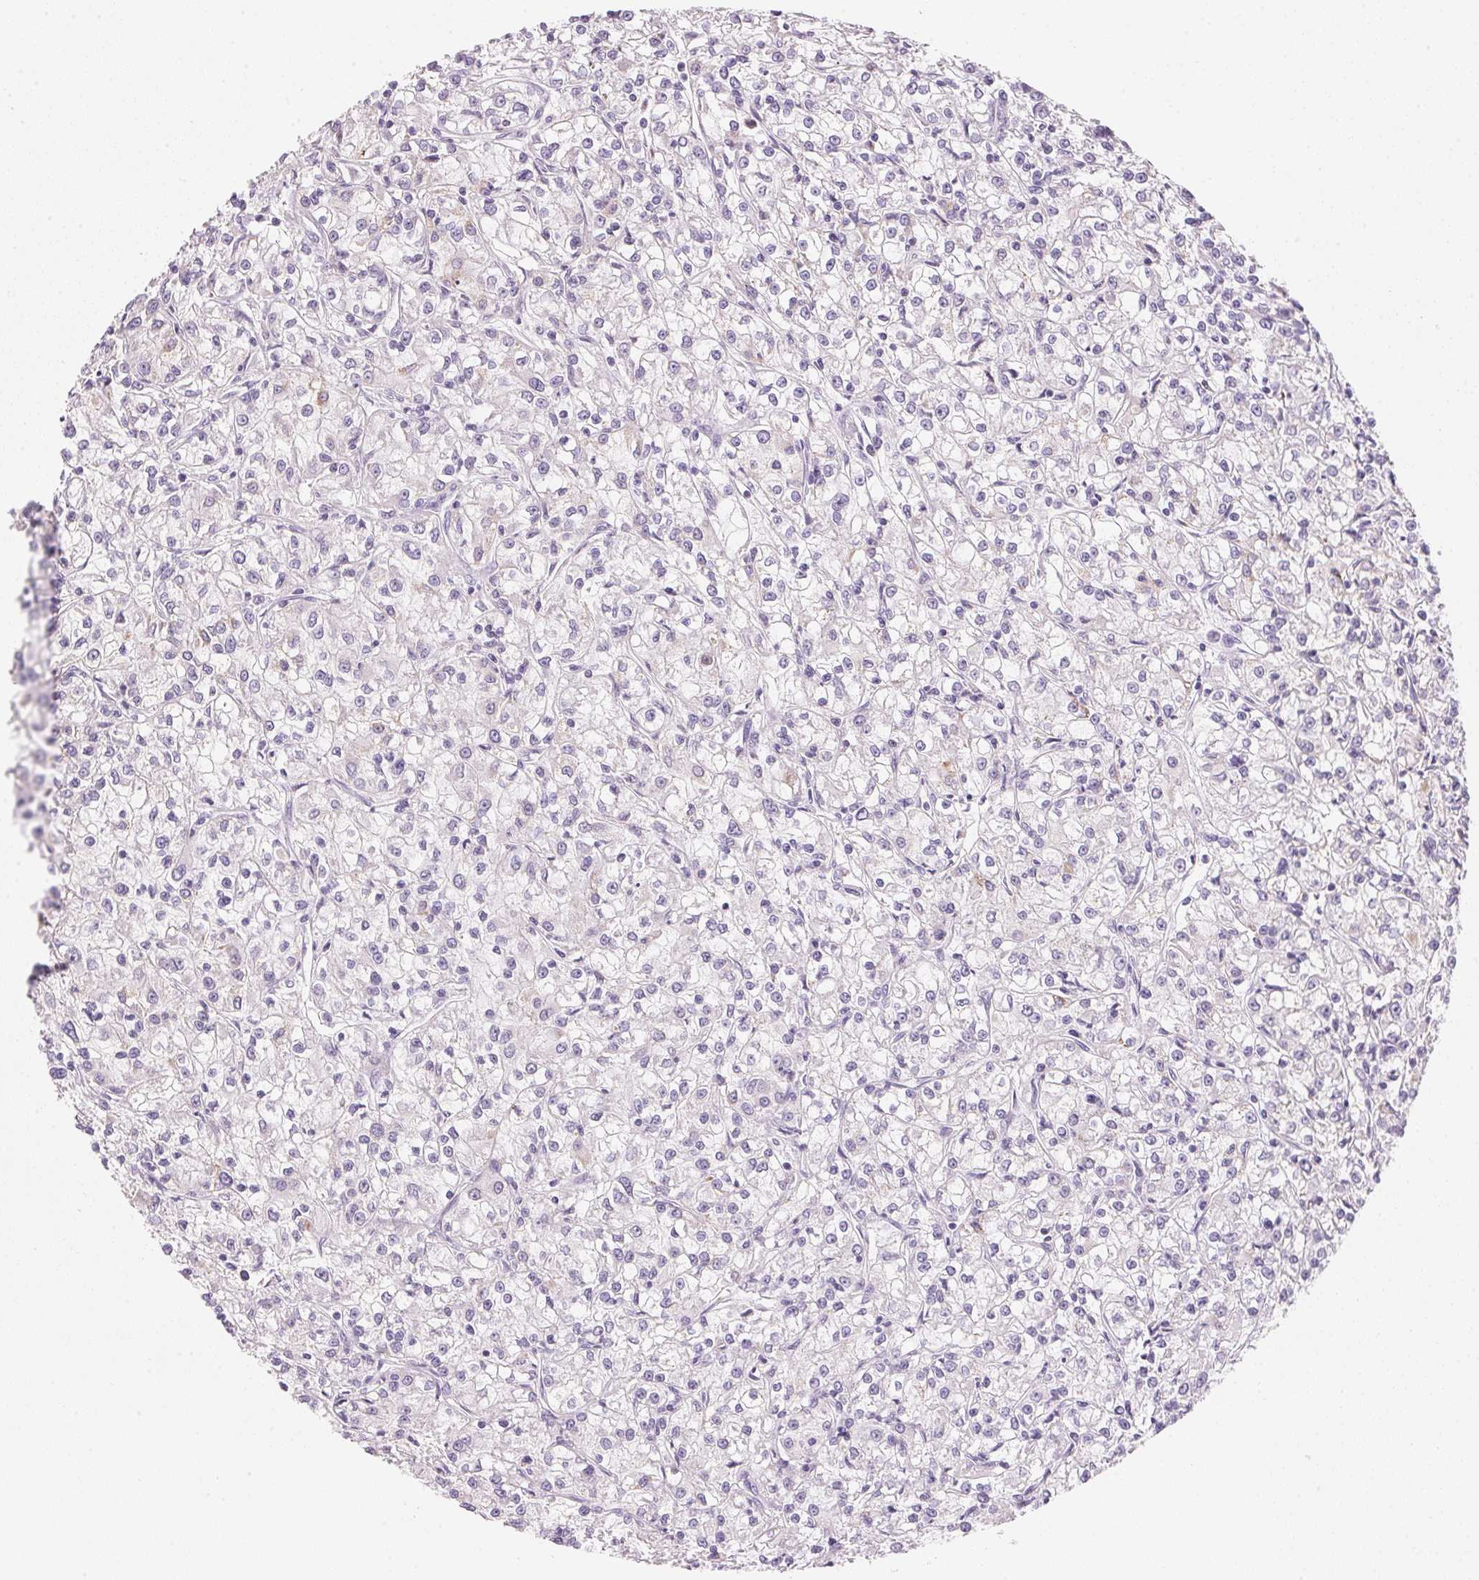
{"staining": {"intensity": "negative", "quantity": "none", "location": "none"}, "tissue": "renal cancer", "cell_type": "Tumor cells", "image_type": "cancer", "snomed": [{"axis": "morphology", "description": "Adenocarcinoma, NOS"}, {"axis": "topography", "description": "Kidney"}], "caption": "Immunohistochemistry of human renal cancer (adenocarcinoma) exhibits no staining in tumor cells.", "gene": "CYP11B1", "patient": {"sex": "female", "age": 59}}